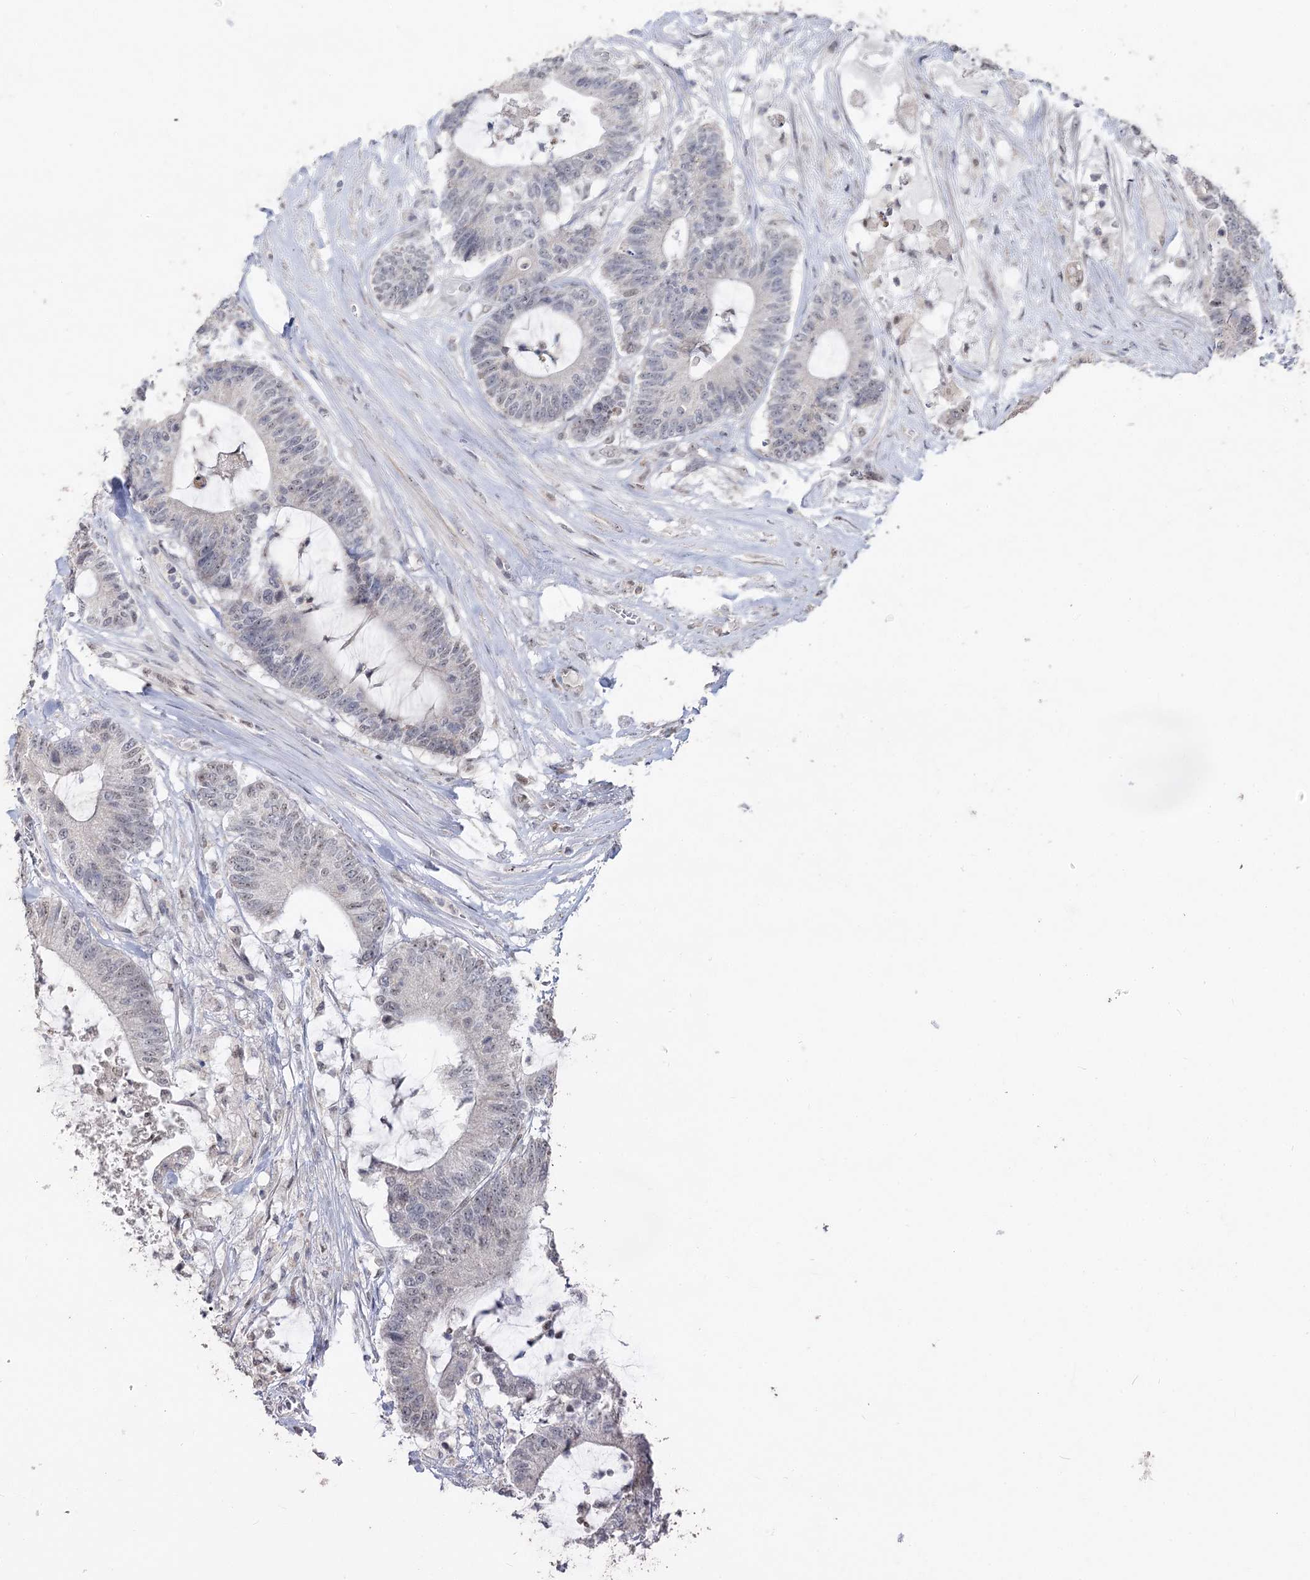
{"staining": {"intensity": "weak", "quantity": "<25%", "location": "nuclear"}, "tissue": "colorectal cancer", "cell_type": "Tumor cells", "image_type": "cancer", "snomed": [{"axis": "morphology", "description": "Adenocarcinoma, NOS"}, {"axis": "topography", "description": "Colon"}], "caption": "This is a histopathology image of immunohistochemistry staining of colorectal adenocarcinoma, which shows no staining in tumor cells.", "gene": "RUFY4", "patient": {"sex": "female", "age": 84}}